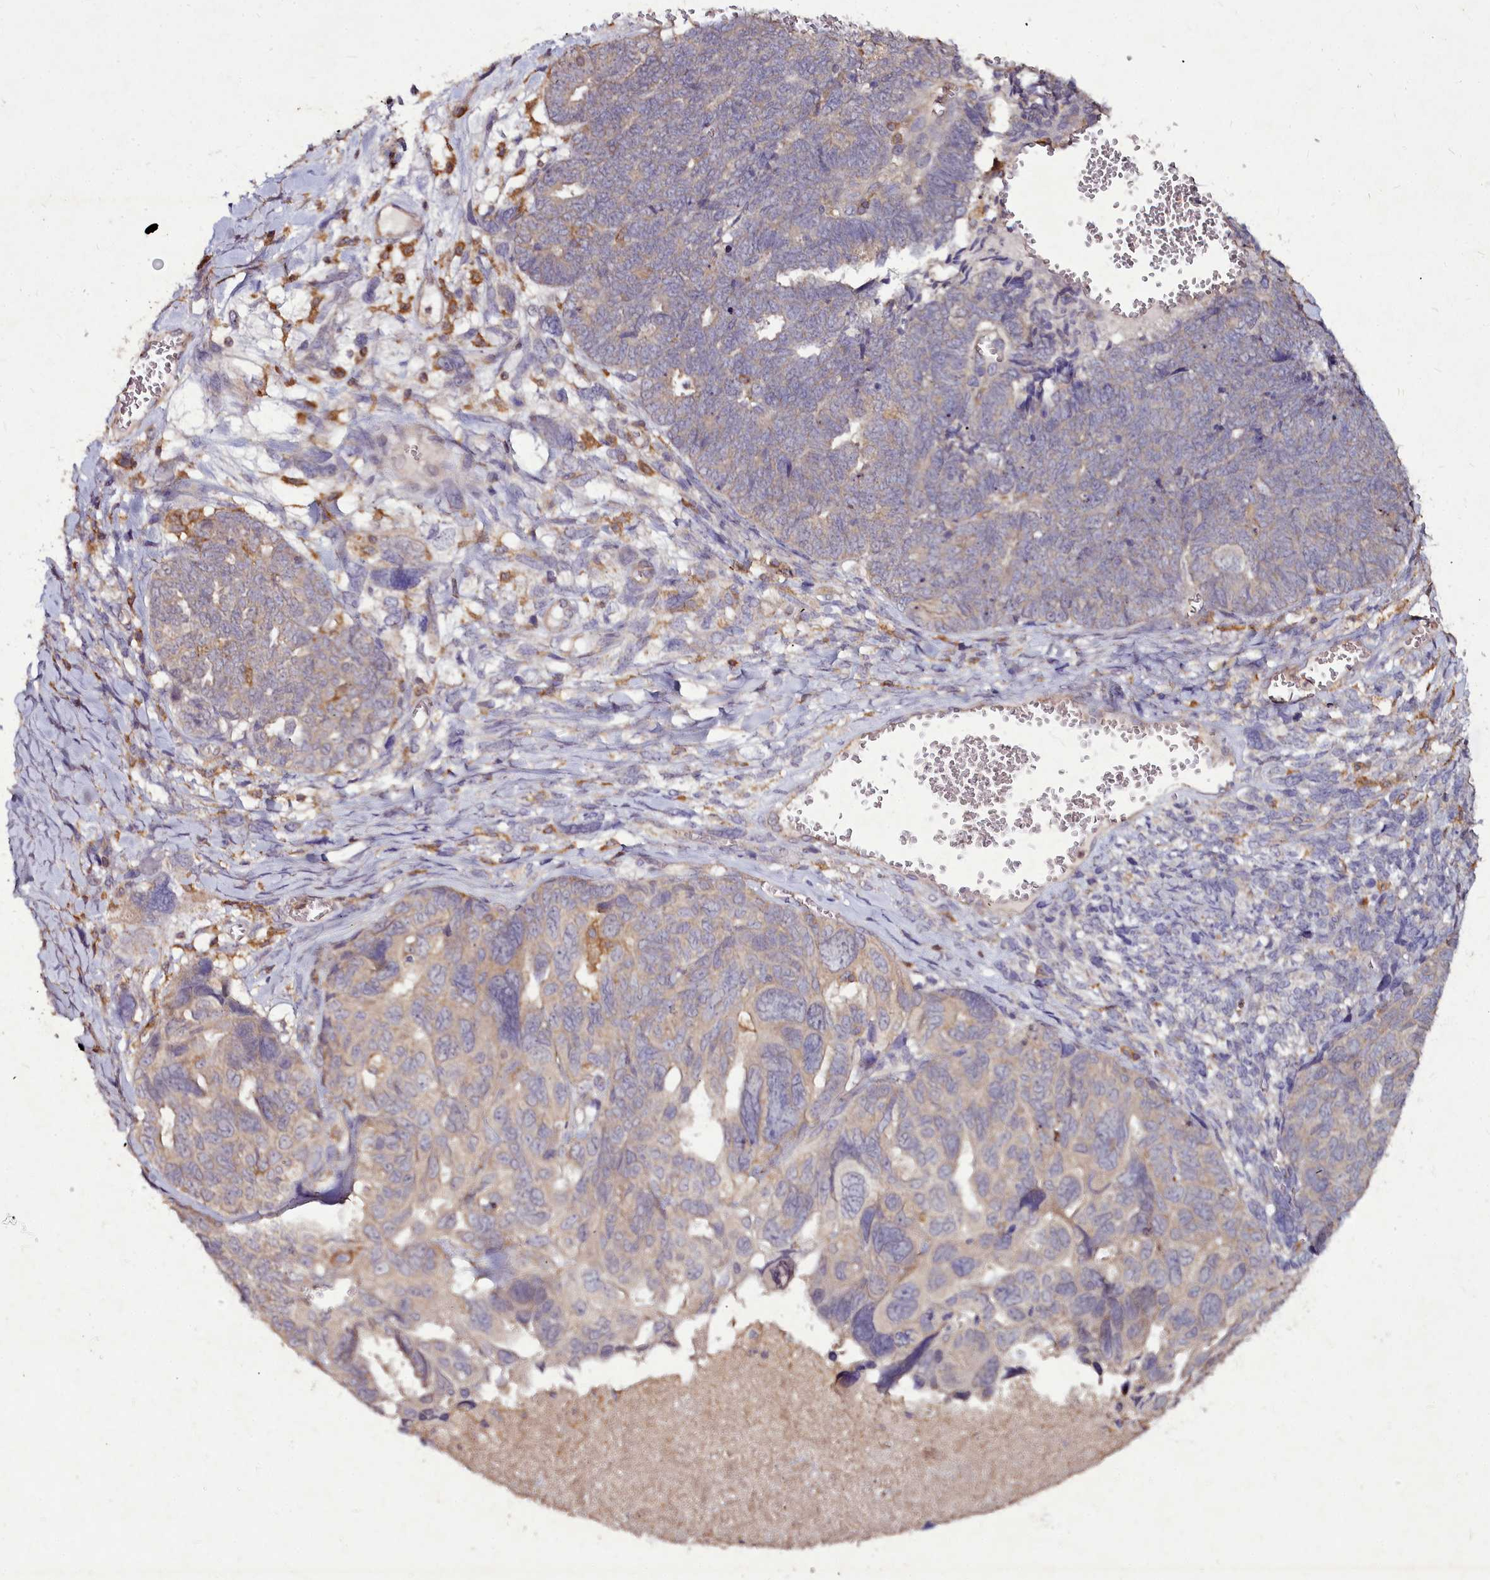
{"staining": {"intensity": "weak", "quantity": "<25%", "location": "cytoplasmic/membranous"}, "tissue": "ovarian cancer", "cell_type": "Tumor cells", "image_type": "cancer", "snomed": [{"axis": "morphology", "description": "Cystadenocarcinoma, serous, NOS"}, {"axis": "topography", "description": "Ovary"}], "caption": "A high-resolution photomicrograph shows immunohistochemistry (IHC) staining of ovarian serous cystadenocarcinoma, which displays no significant expression in tumor cells.", "gene": "NCKAP1L", "patient": {"sex": "female", "age": 79}}